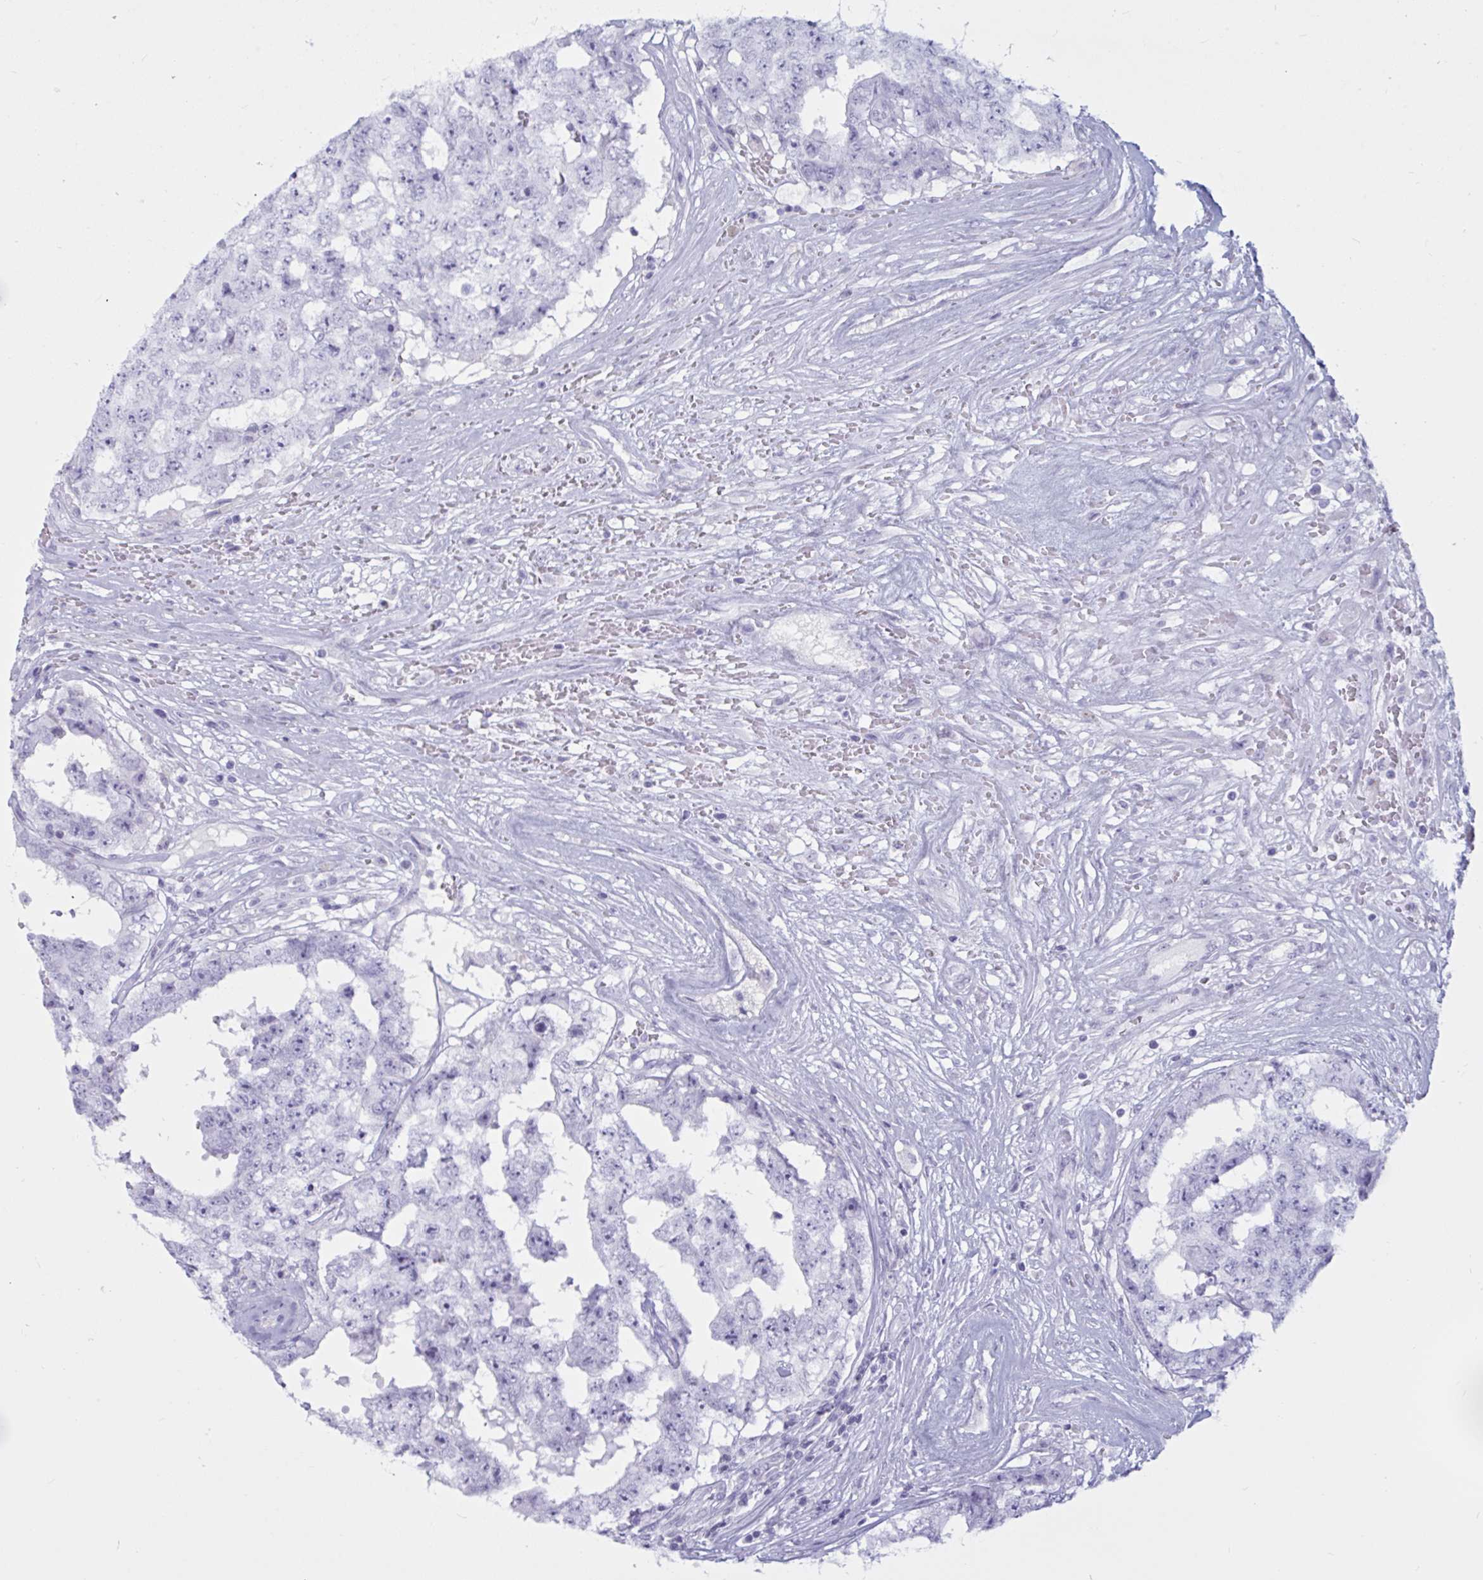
{"staining": {"intensity": "negative", "quantity": "none", "location": "none"}, "tissue": "testis cancer", "cell_type": "Tumor cells", "image_type": "cancer", "snomed": [{"axis": "morphology", "description": "Normal tissue, NOS"}, {"axis": "morphology", "description": "Carcinoma, Embryonal, NOS"}, {"axis": "topography", "description": "Testis"}, {"axis": "topography", "description": "Epididymis"}], "caption": "Immunohistochemical staining of human testis cancer exhibits no significant staining in tumor cells.", "gene": "BBS10", "patient": {"sex": "male", "age": 25}}